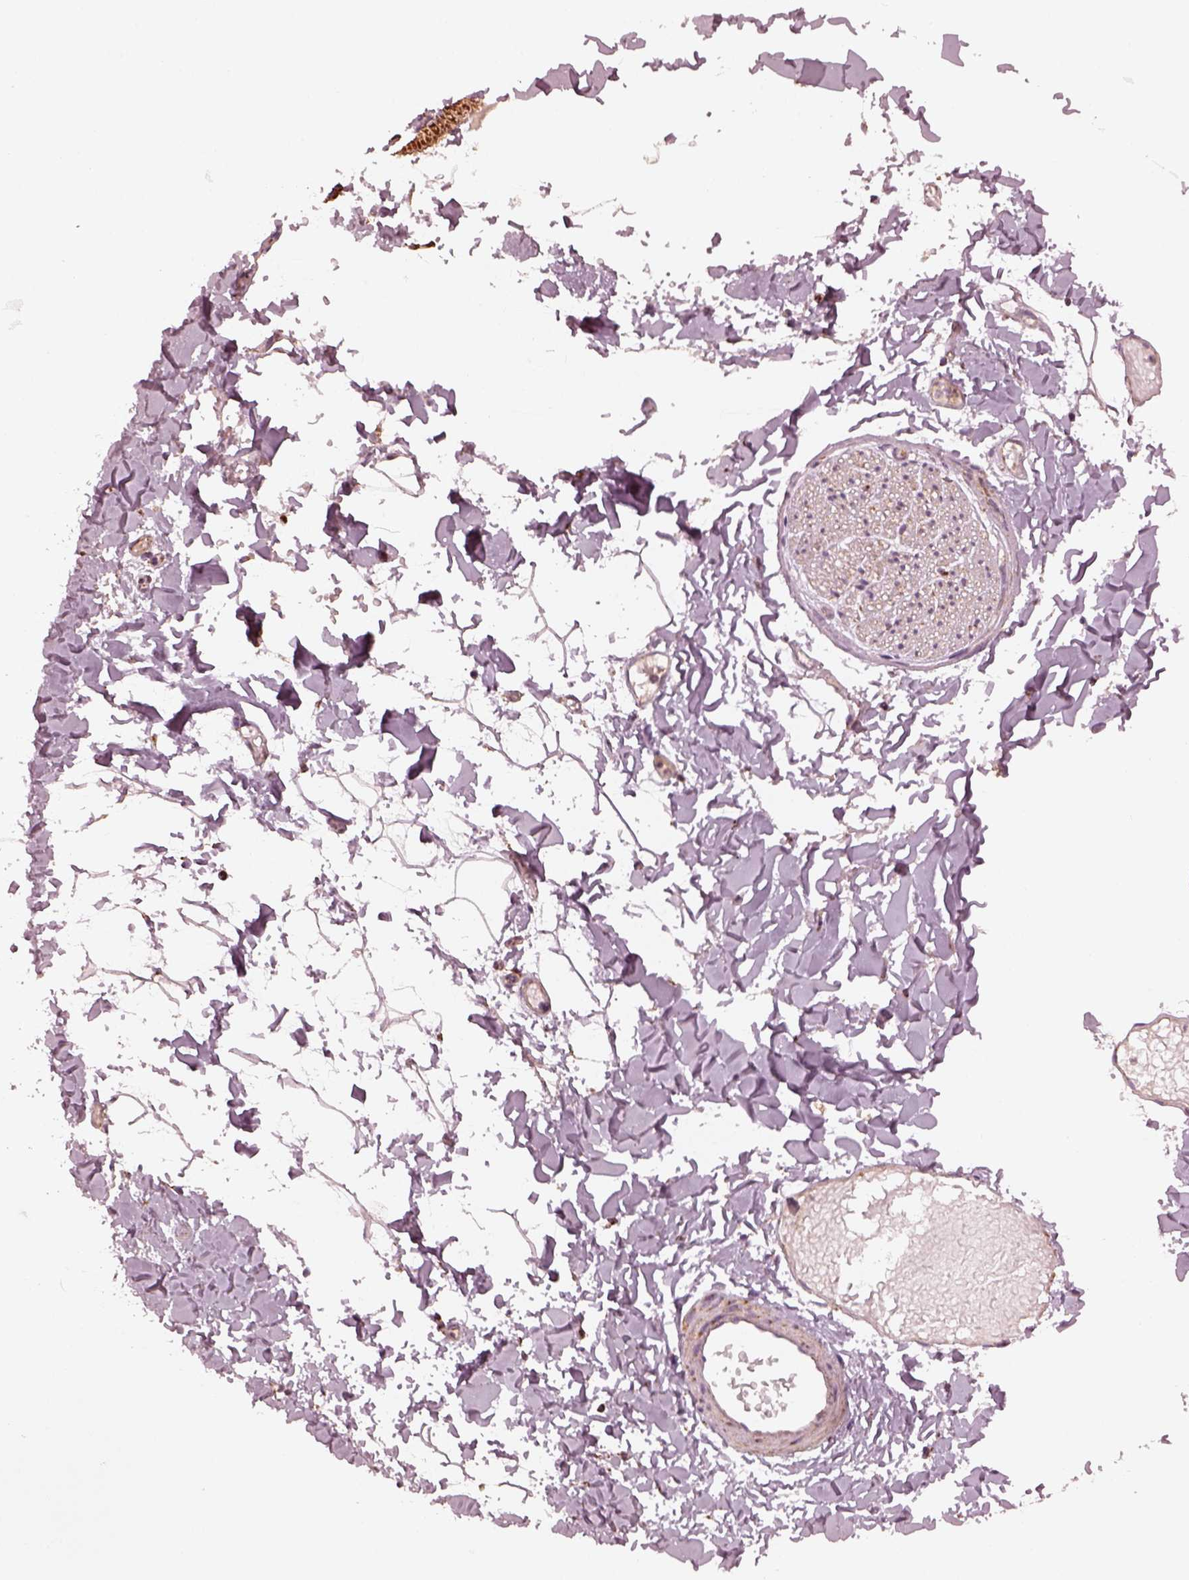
{"staining": {"intensity": "weak", "quantity": "<25%", "location": "cytoplasmic/membranous"}, "tissue": "adipose tissue", "cell_type": "Adipocytes", "image_type": "normal", "snomed": [{"axis": "morphology", "description": "Normal tissue, NOS"}, {"axis": "topography", "description": "Gallbladder"}, {"axis": "topography", "description": "Peripheral nerve tissue"}], "caption": "Adipose tissue stained for a protein using IHC reveals no positivity adipocytes.", "gene": "NDUFB10", "patient": {"sex": "female", "age": 45}}